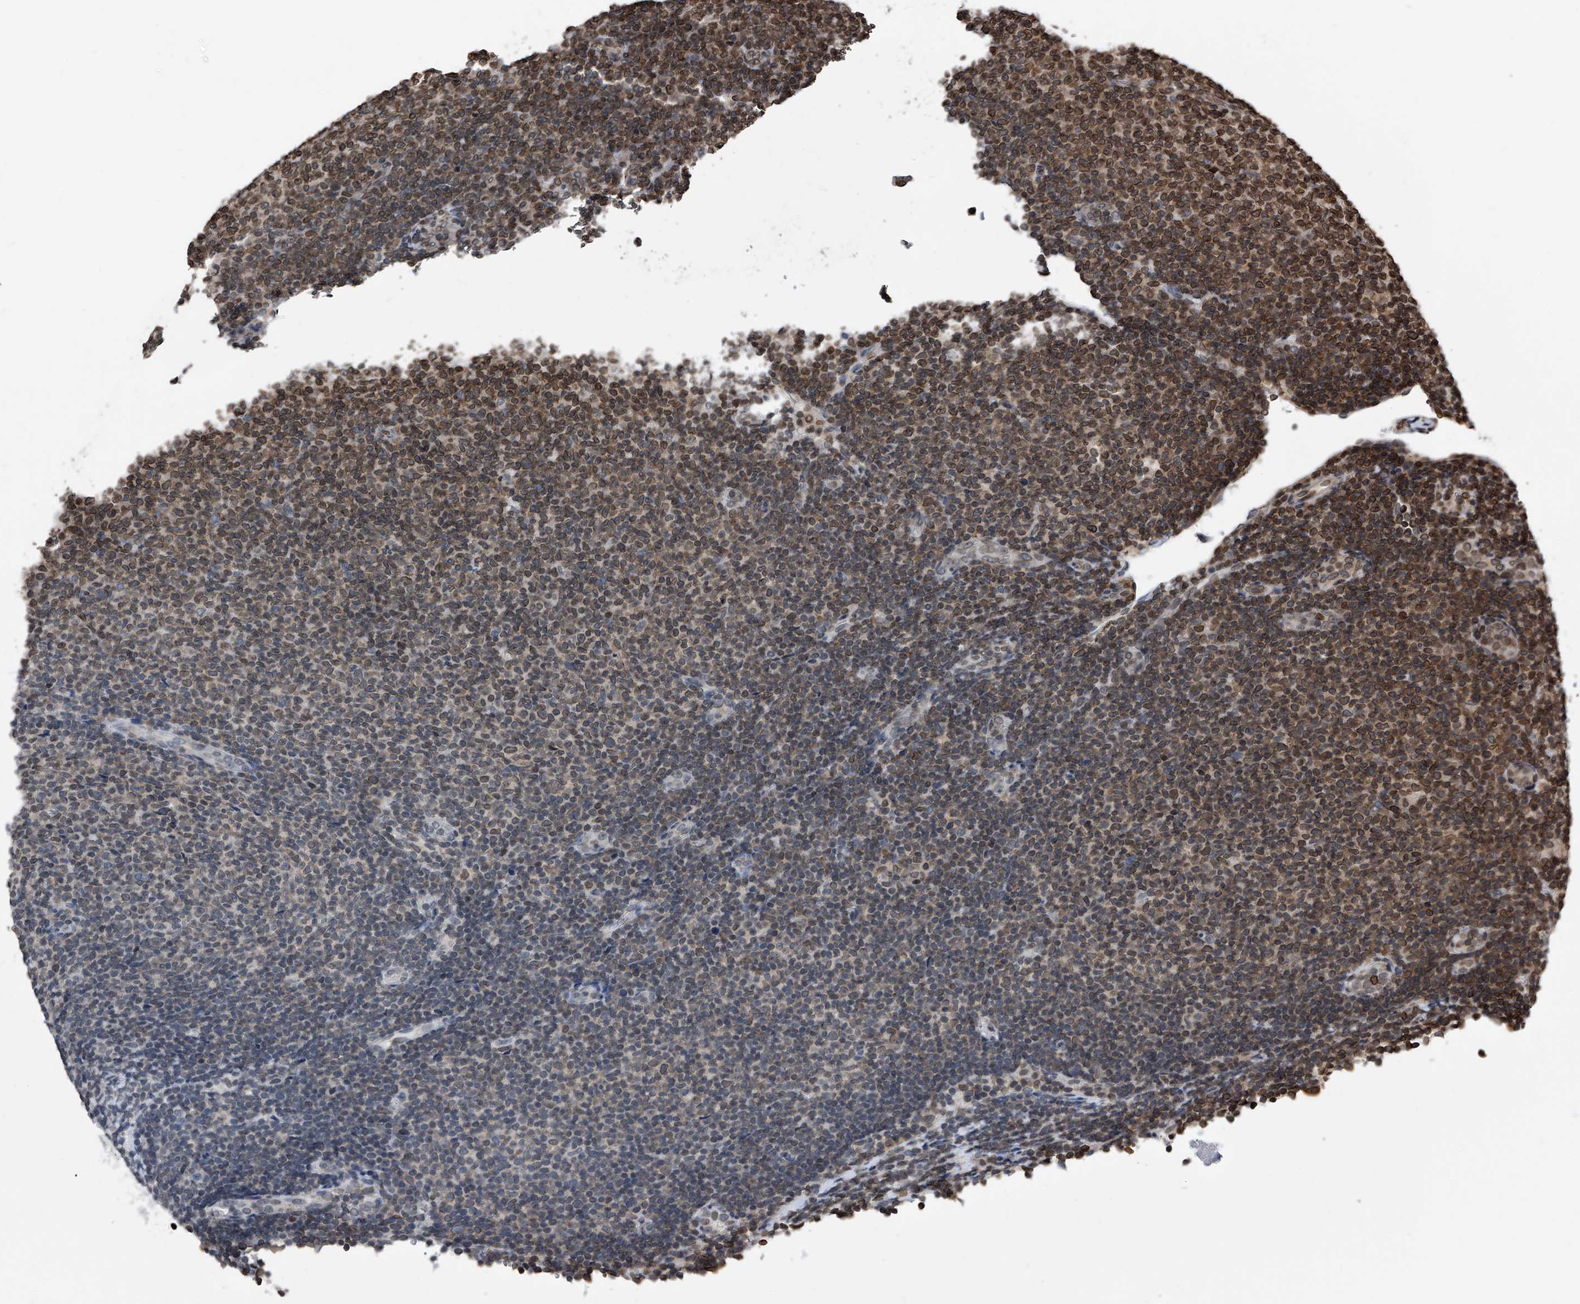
{"staining": {"intensity": "moderate", "quantity": "25%-75%", "location": "cytoplasmic/membranous,nuclear"}, "tissue": "lymphoma", "cell_type": "Tumor cells", "image_type": "cancer", "snomed": [{"axis": "morphology", "description": "Malignant lymphoma, non-Hodgkin's type, Low grade"}, {"axis": "topography", "description": "Lymph node"}], "caption": "A brown stain labels moderate cytoplasmic/membranous and nuclear staining of a protein in lymphoma tumor cells.", "gene": "PHF20", "patient": {"sex": "male", "age": 66}}